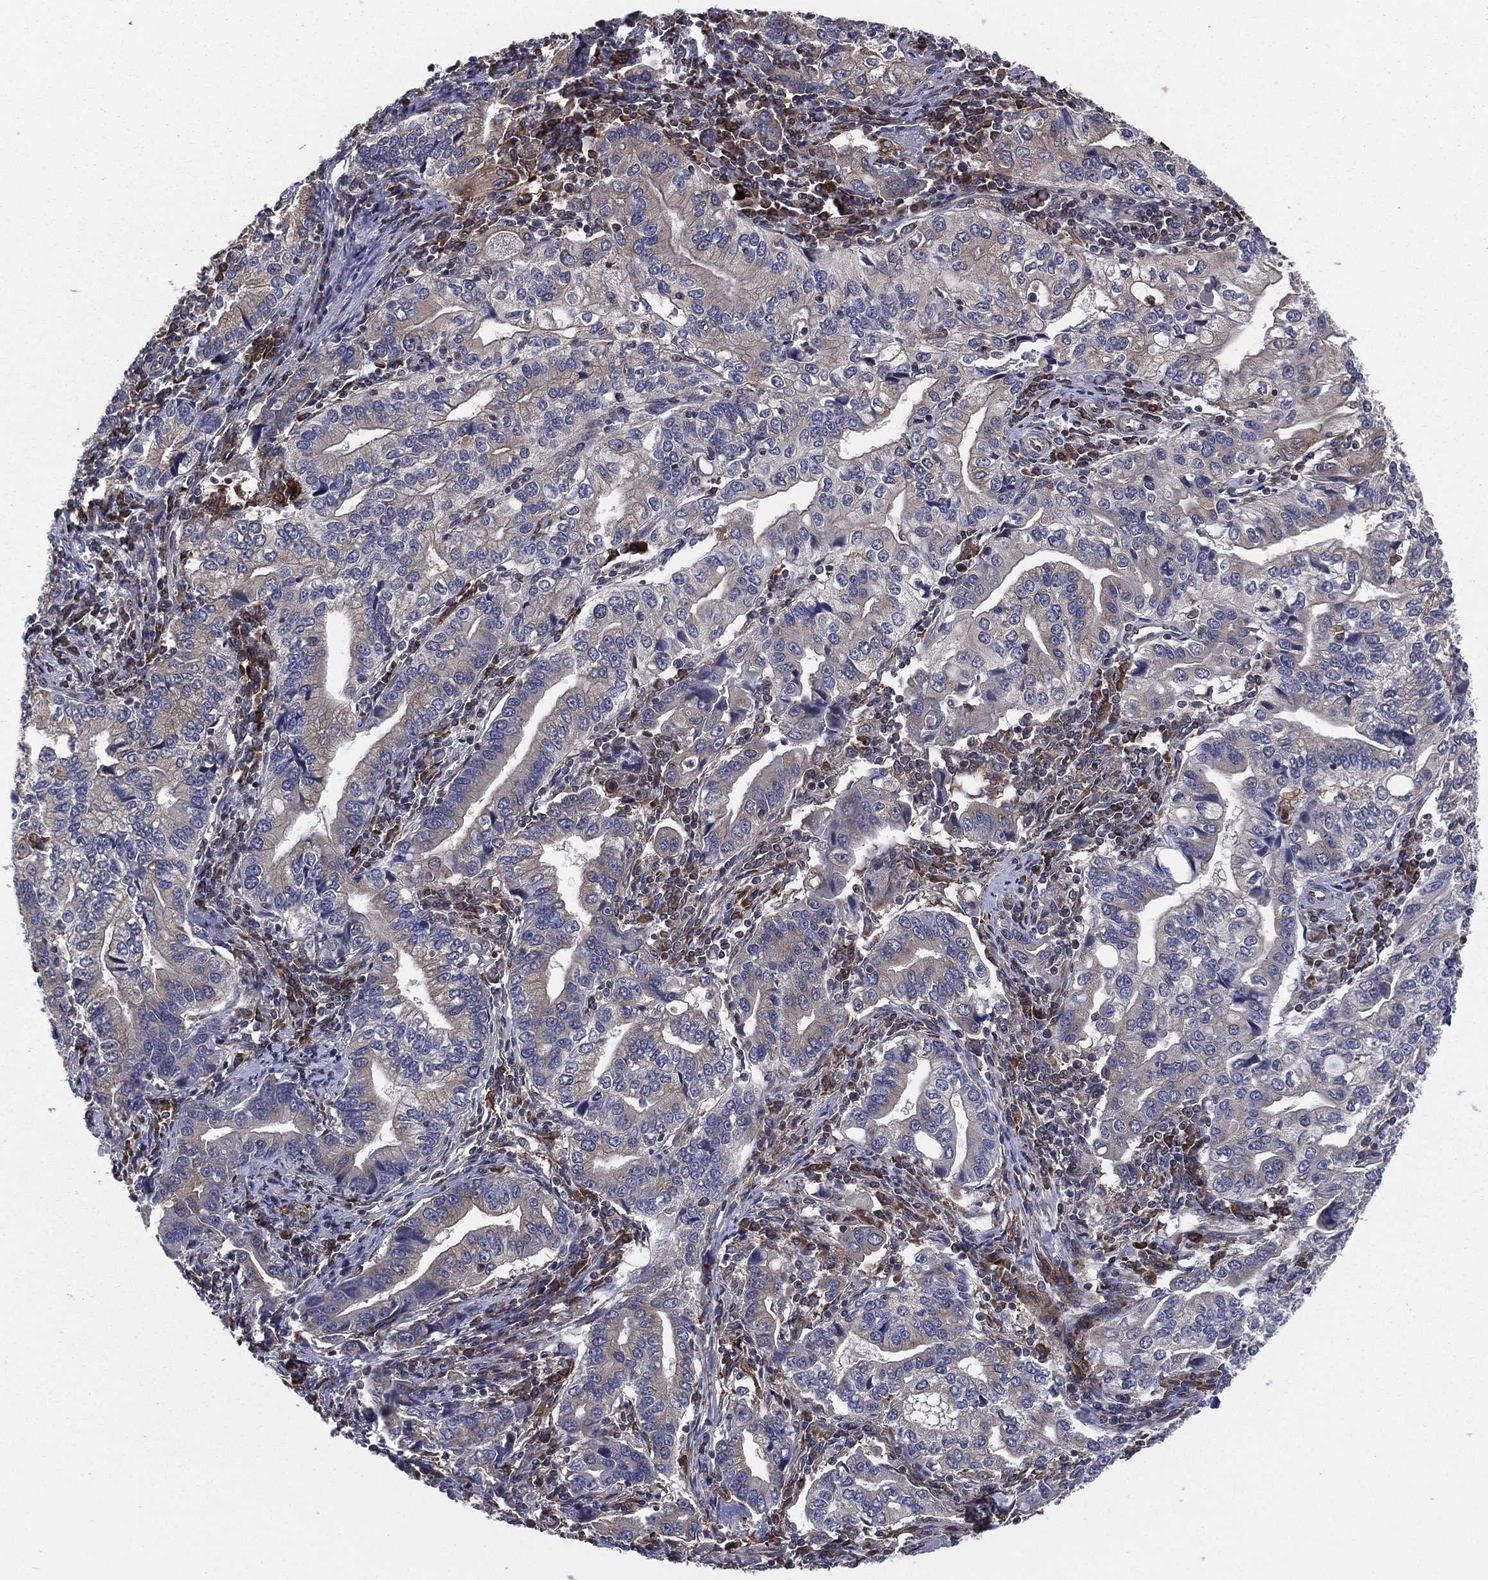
{"staining": {"intensity": "moderate", "quantity": "<25%", "location": "cytoplasmic/membranous"}, "tissue": "stomach cancer", "cell_type": "Tumor cells", "image_type": "cancer", "snomed": [{"axis": "morphology", "description": "Adenocarcinoma, NOS"}, {"axis": "topography", "description": "Stomach, lower"}], "caption": "Moderate cytoplasmic/membranous expression is identified in approximately <25% of tumor cells in stomach adenocarcinoma.", "gene": "C2orf76", "patient": {"sex": "female", "age": 72}}